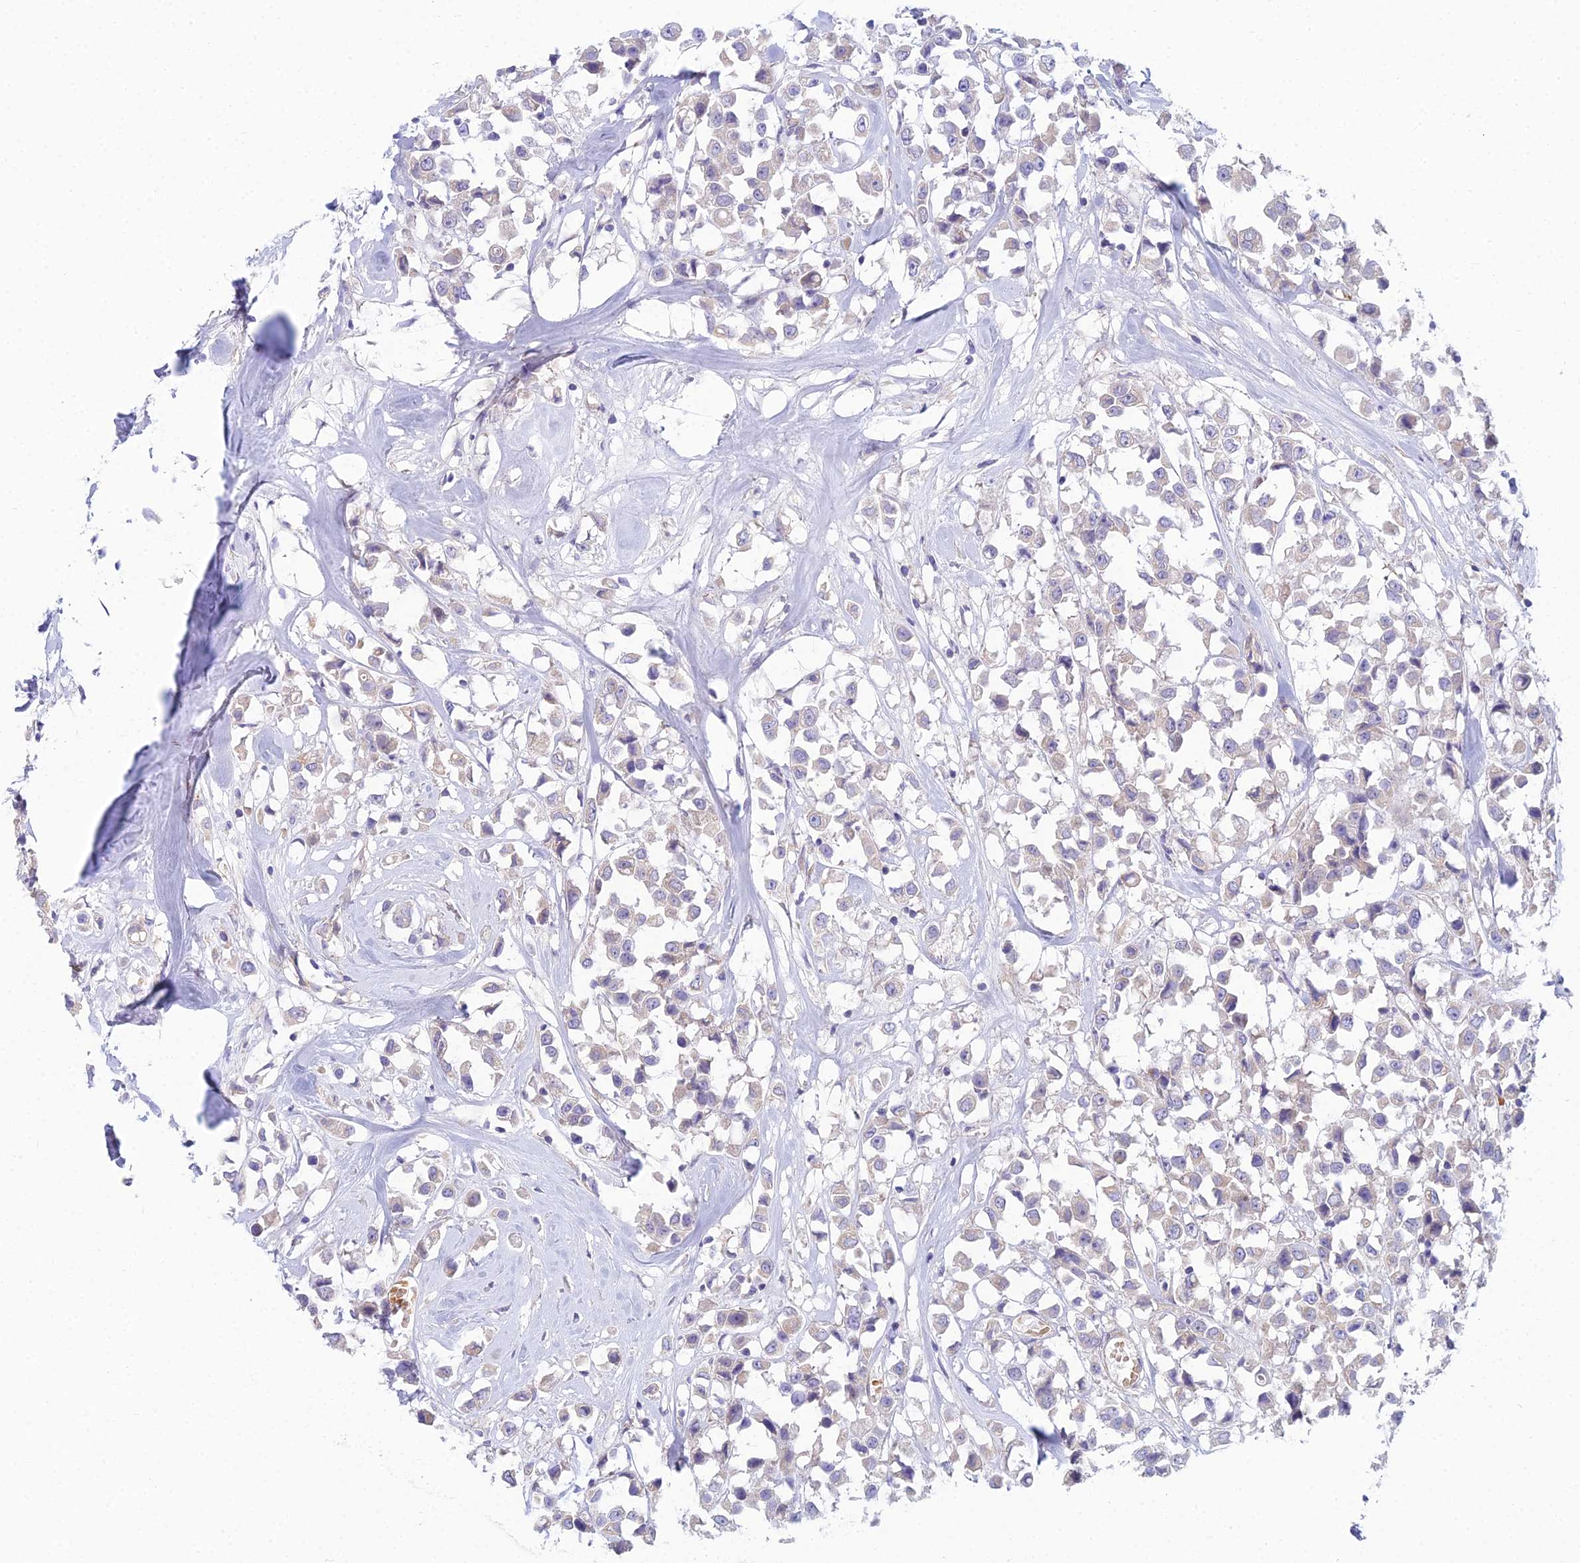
{"staining": {"intensity": "negative", "quantity": "none", "location": "none"}, "tissue": "breast cancer", "cell_type": "Tumor cells", "image_type": "cancer", "snomed": [{"axis": "morphology", "description": "Duct carcinoma"}, {"axis": "topography", "description": "Breast"}], "caption": "Breast cancer (intraductal carcinoma) stained for a protein using IHC exhibits no staining tumor cells.", "gene": "ZNF564", "patient": {"sex": "female", "age": 61}}